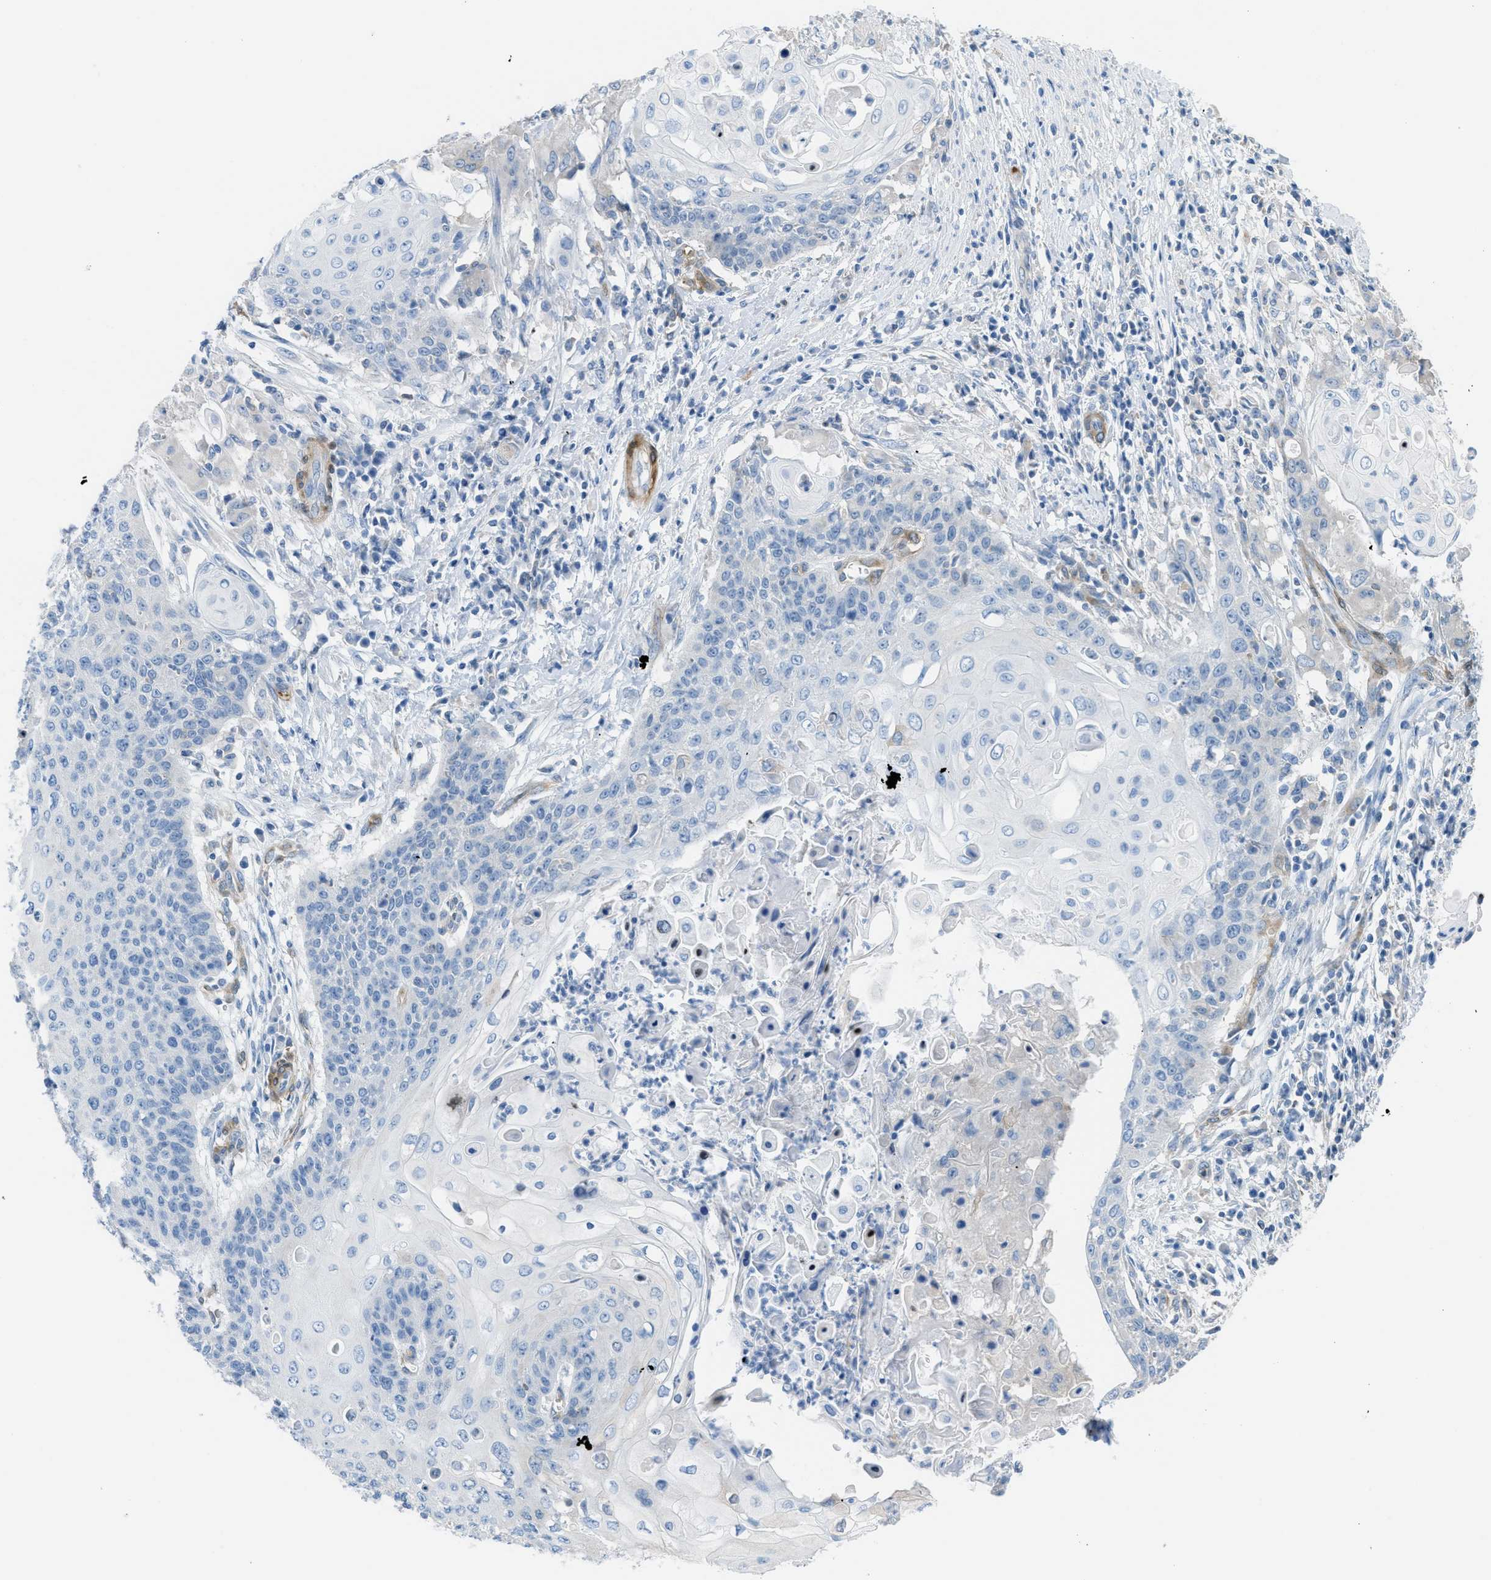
{"staining": {"intensity": "negative", "quantity": "none", "location": "none"}, "tissue": "cervical cancer", "cell_type": "Tumor cells", "image_type": "cancer", "snomed": [{"axis": "morphology", "description": "Squamous cell carcinoma, NOS"}, {"axis": "topography", "description": "Cervix"}], "caption": "Micrograph shows no protein expression in tumor cells of cervical squamous cell carcinoma tissue.", "gene": "MAPRE2", "patient": {"sex": "female", "age": 39}}